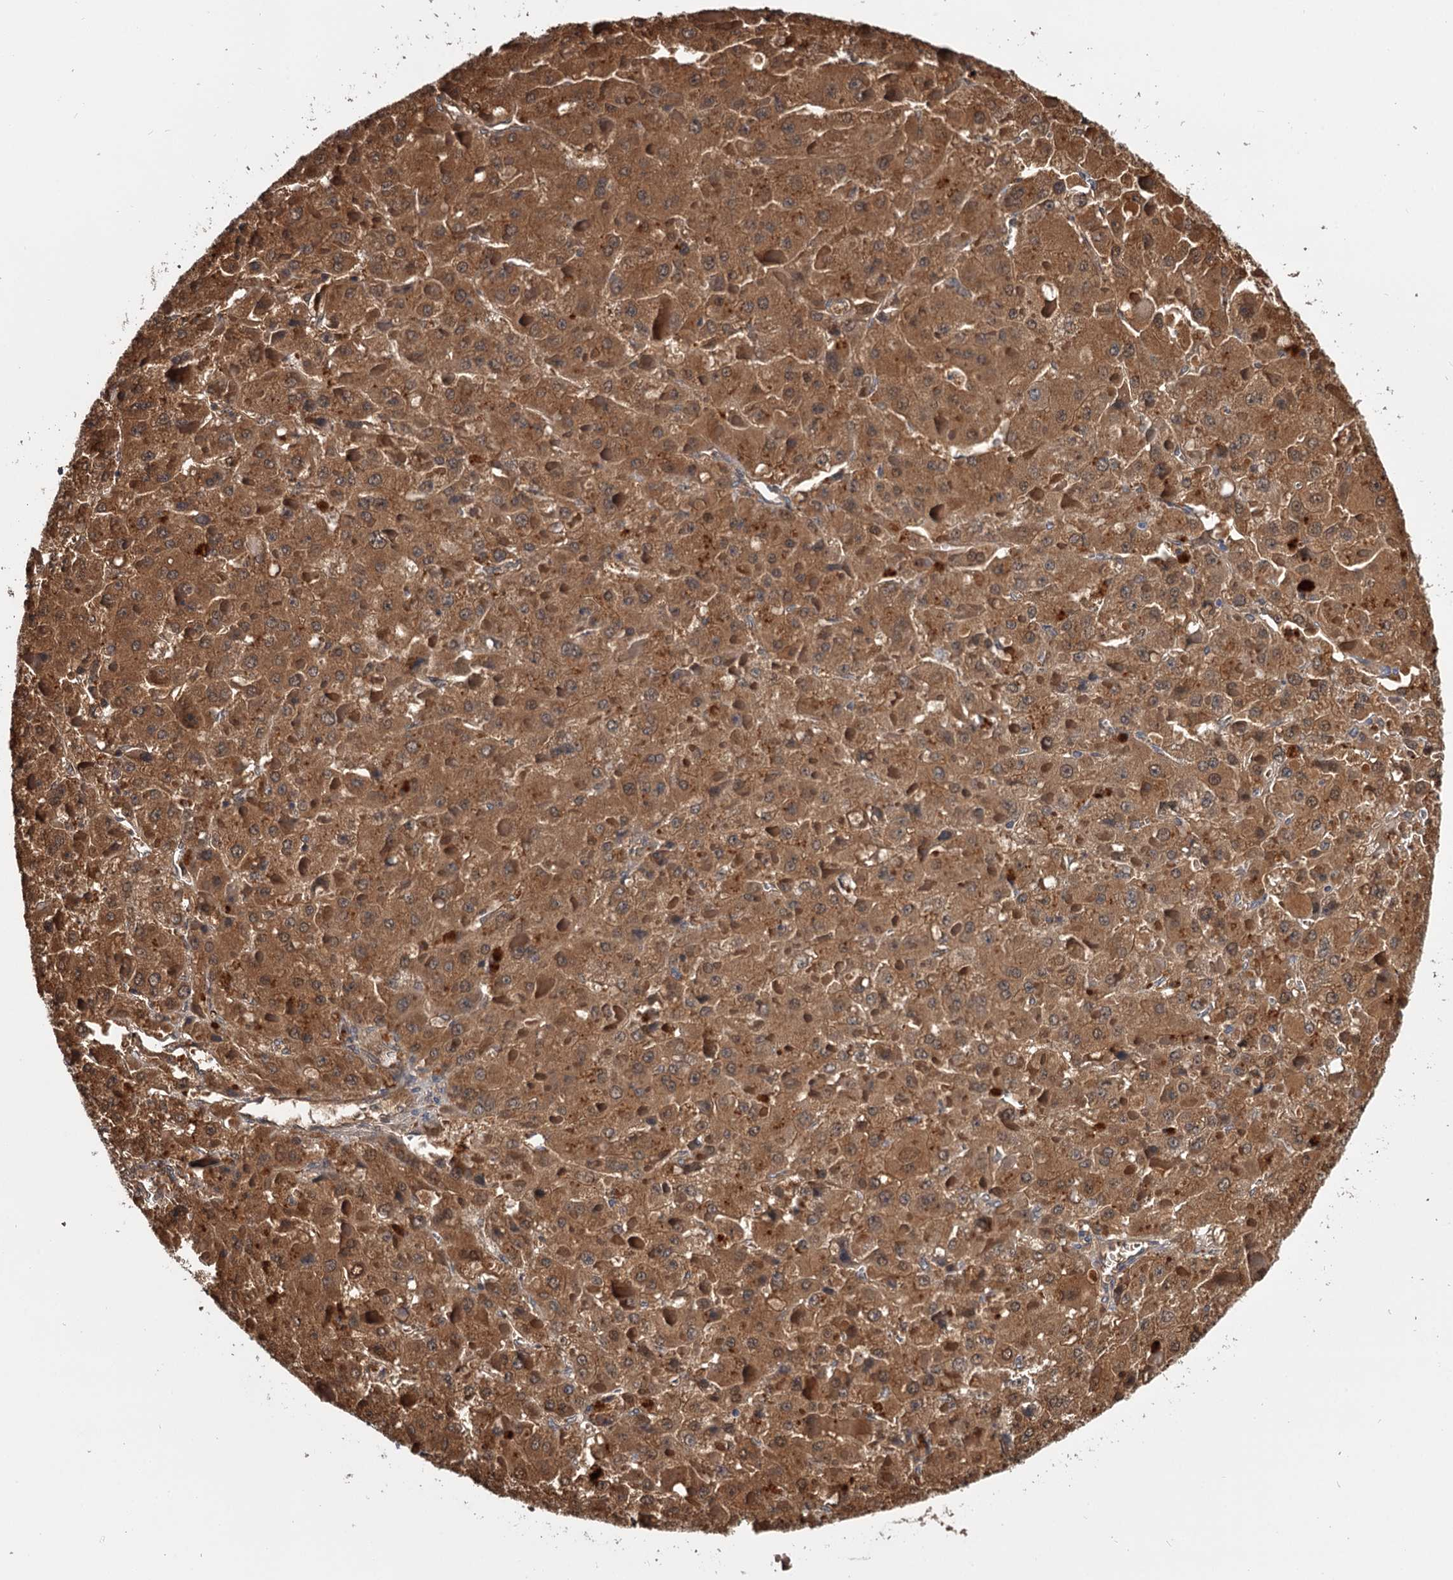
{"staining": {"intensity": "moderate", "quantity": ">75%", "location": "cytoplasmic/membranous"}, "tissue": "liver cancer", "cell_type": "Tumor cells", "image_type": "cancer", "snomed": [{"axis": "morphology", "description": "Carcinoma, Hepatocellular, NOS"}, {"axis": "topography", "description": "Liver"}], "caption": "This photomicrograph exhibits immunohistochemistry (IHC) staining of liver hepatocellular carcinoma, with medium moderate cytoplasmic/membranous staining in about >75% of tumor cells.", "gene": "GSTO1", "patient": {"sex": "female", "age": 73}}